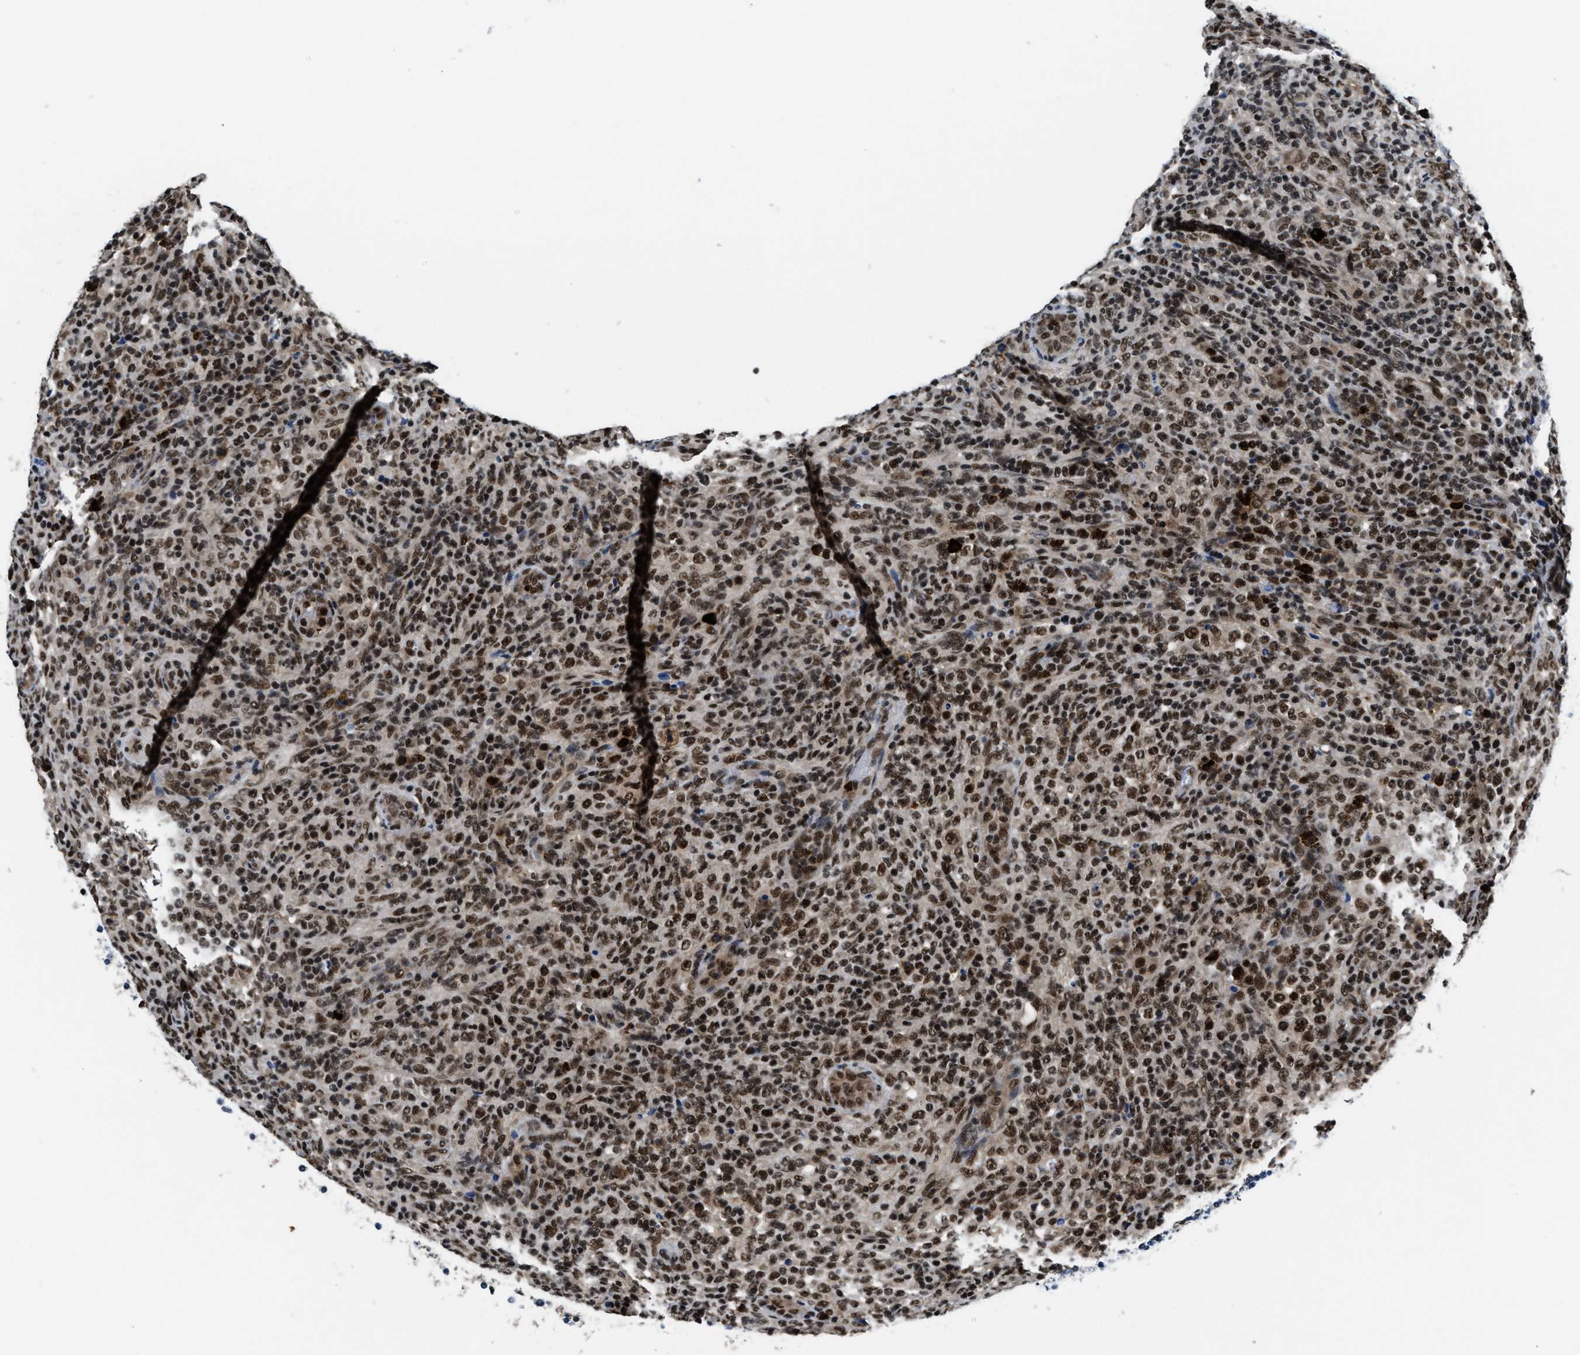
{"staining": {"intensity": "strong", "quantity": ">75%", "location": "nuclear"}, "tissue": "lymphoma", "cell_type": "Tumor cells", "image_type": "cancer", "snomed": [{"axis": "morphology", "description": "Malignant lymphoma, non-Hodgkin's type, High grade"}, {"axis": "topography", "description": "Lymph node"}], "caption": "Strong nuclear staining for a protein is present in about >75% of tumor cells of lymphoma using immunohistochemistry.", "gene": "CCNDBP1", "patient": {"sex": "female", "age": 76}}